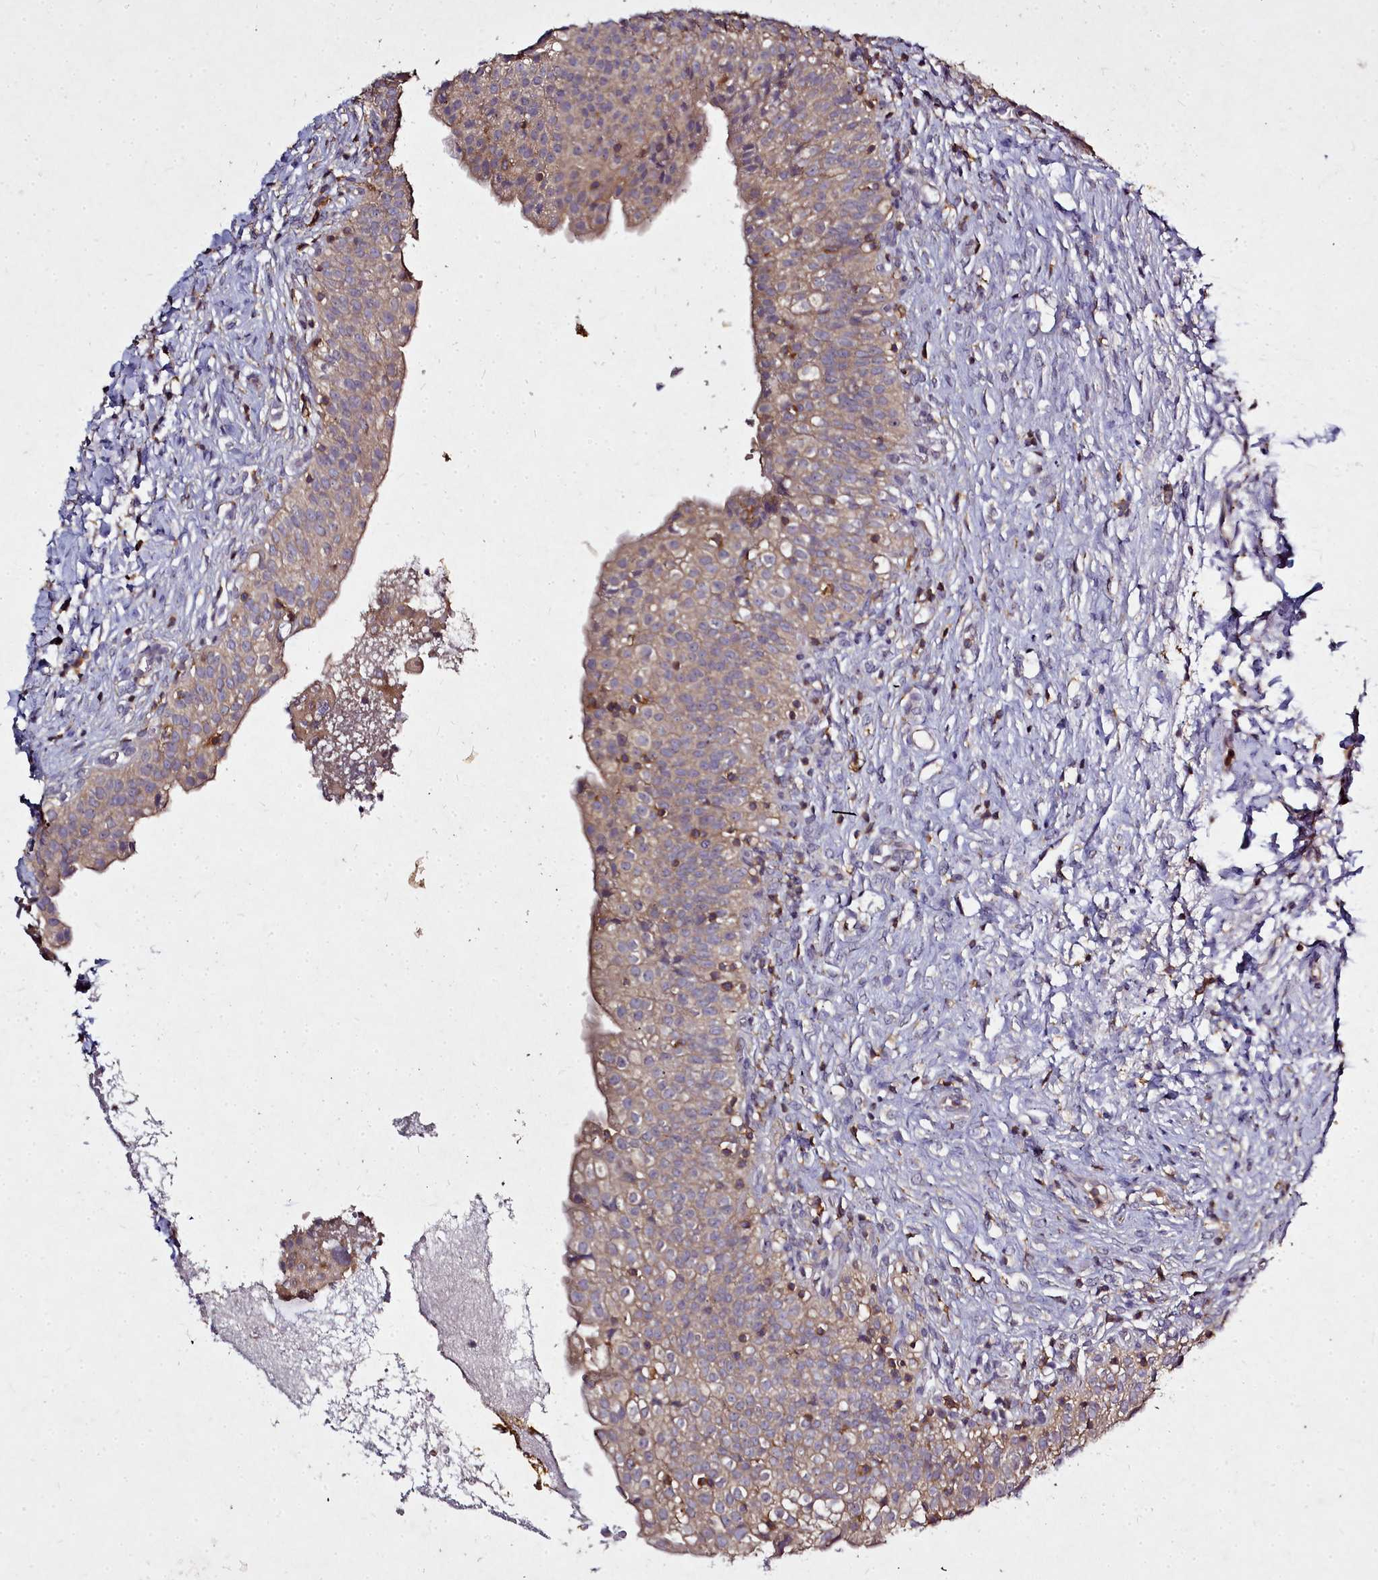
{"staining": {"intensity": "moderate", "quantity": ">75%", "location": "cytoplasmic/membranous"}, "tissue": "urinary bladder", "cell_type": "Urothelial cells", "image_type": "normal", "snomed": [{"axis": "morphology", "description": "Normal tissue, NOS"}, {"axis": "topography", "description": "Urinary bladder"}], "caption": "A high-resolution image shows immunohistochemistry (IHC) staining of normal urinary bladder, which demonstrates moderate cytoplasmic/membranous staining in about >75% of urothelial cells.", "gene": "NCKAP1L", "patient": {"sex": "male", "age": 55}}